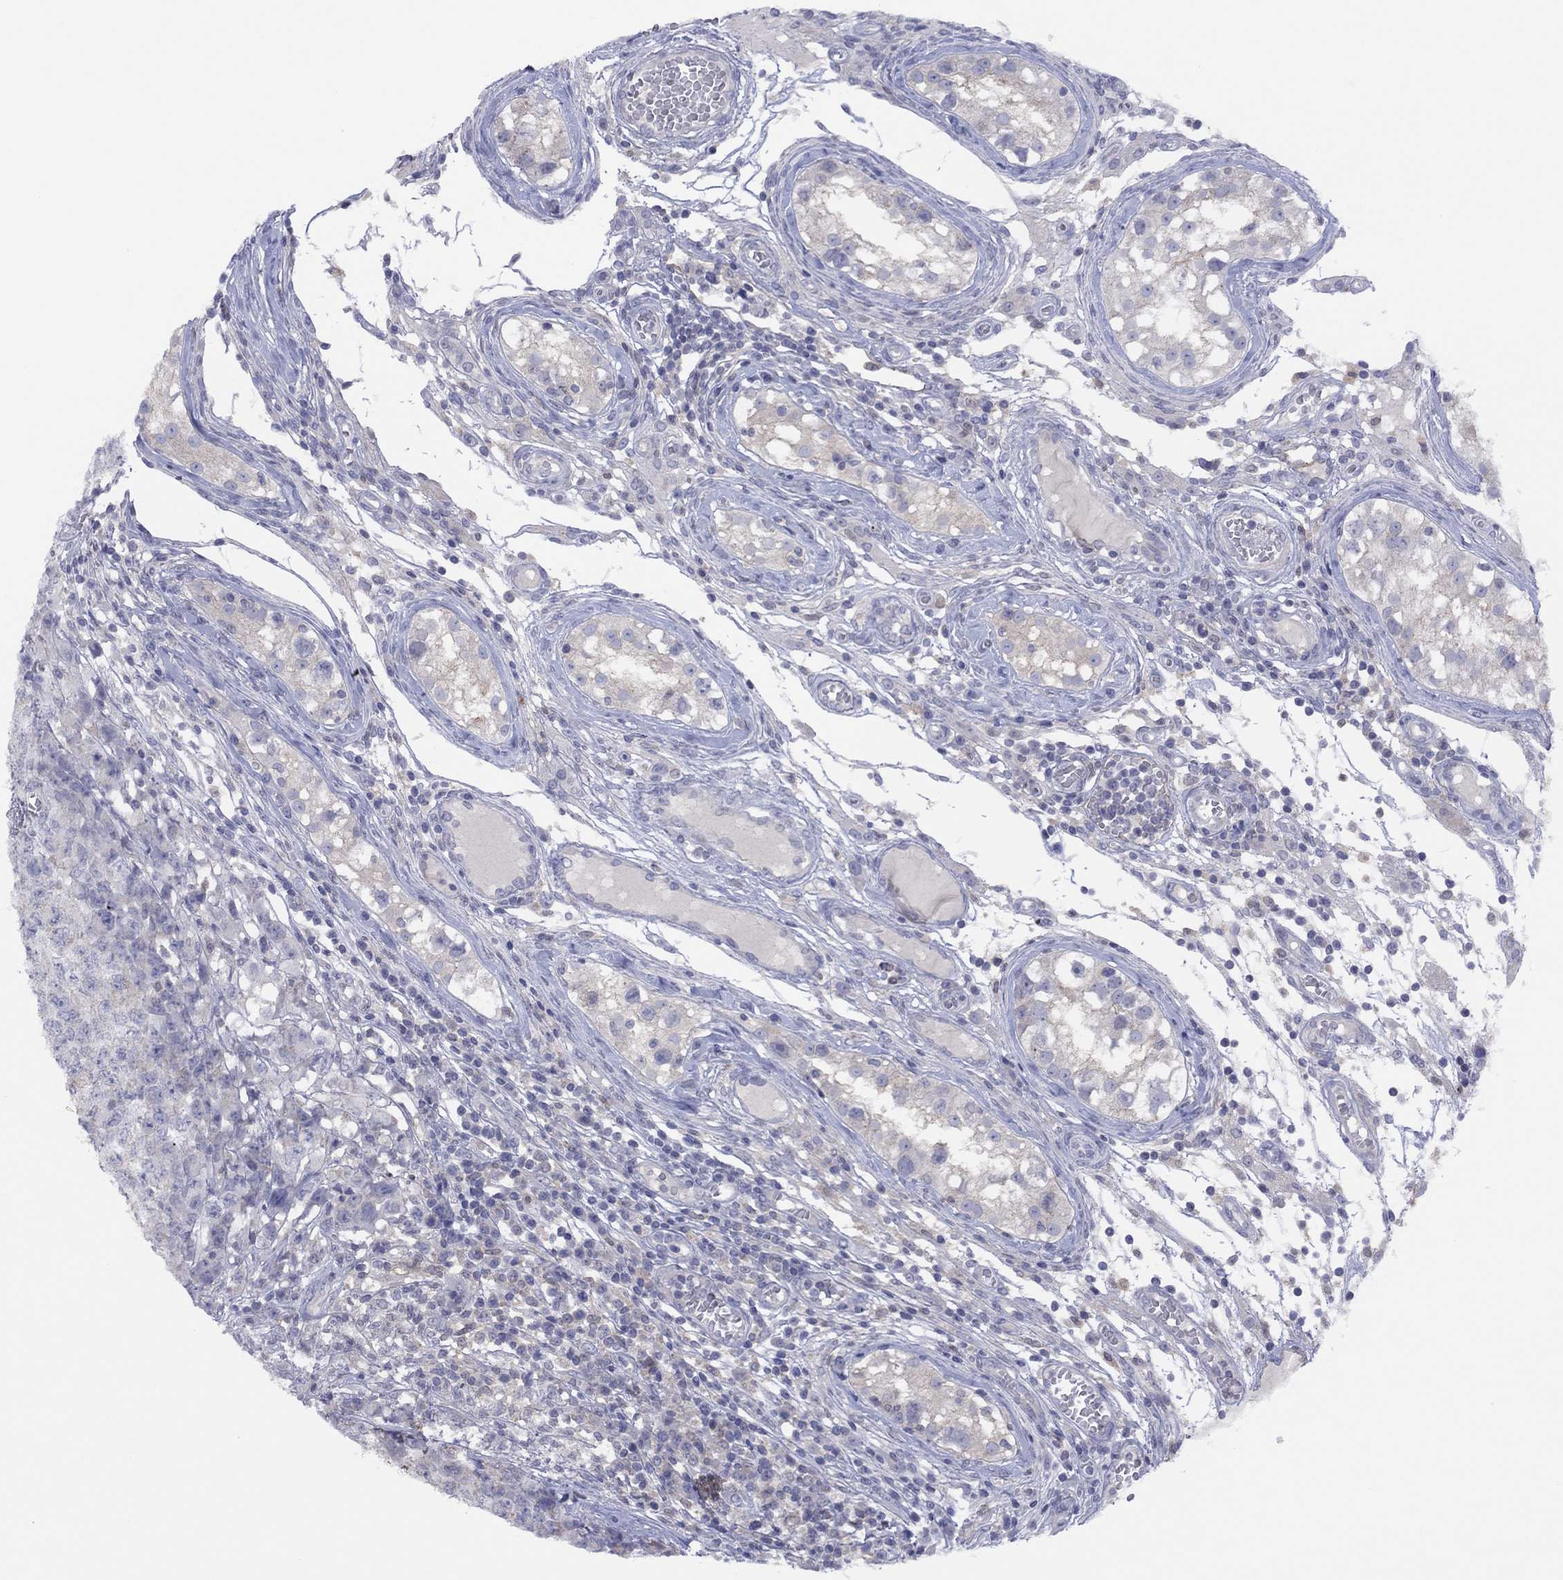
{"staining": {"intensity": "negative", "quantity": "none", "location": "none"}, "tissue": "testis cancer", "cell_type": "Tumor cells", "image_type": "cancer", "snomed": [{"axis": "morphology", "description": "Carcinoma, Embryonal, NOS"}, {"axis": "topography", "description": "Testis"}], "caption": "A high-resolution micrograph shows IHC staining of testis cancer (embryonal carcinoma), which displays no significant expression in tumor cells.", "gene": "CYP2B6", "patient": {"sex": "male", "age": 23}}